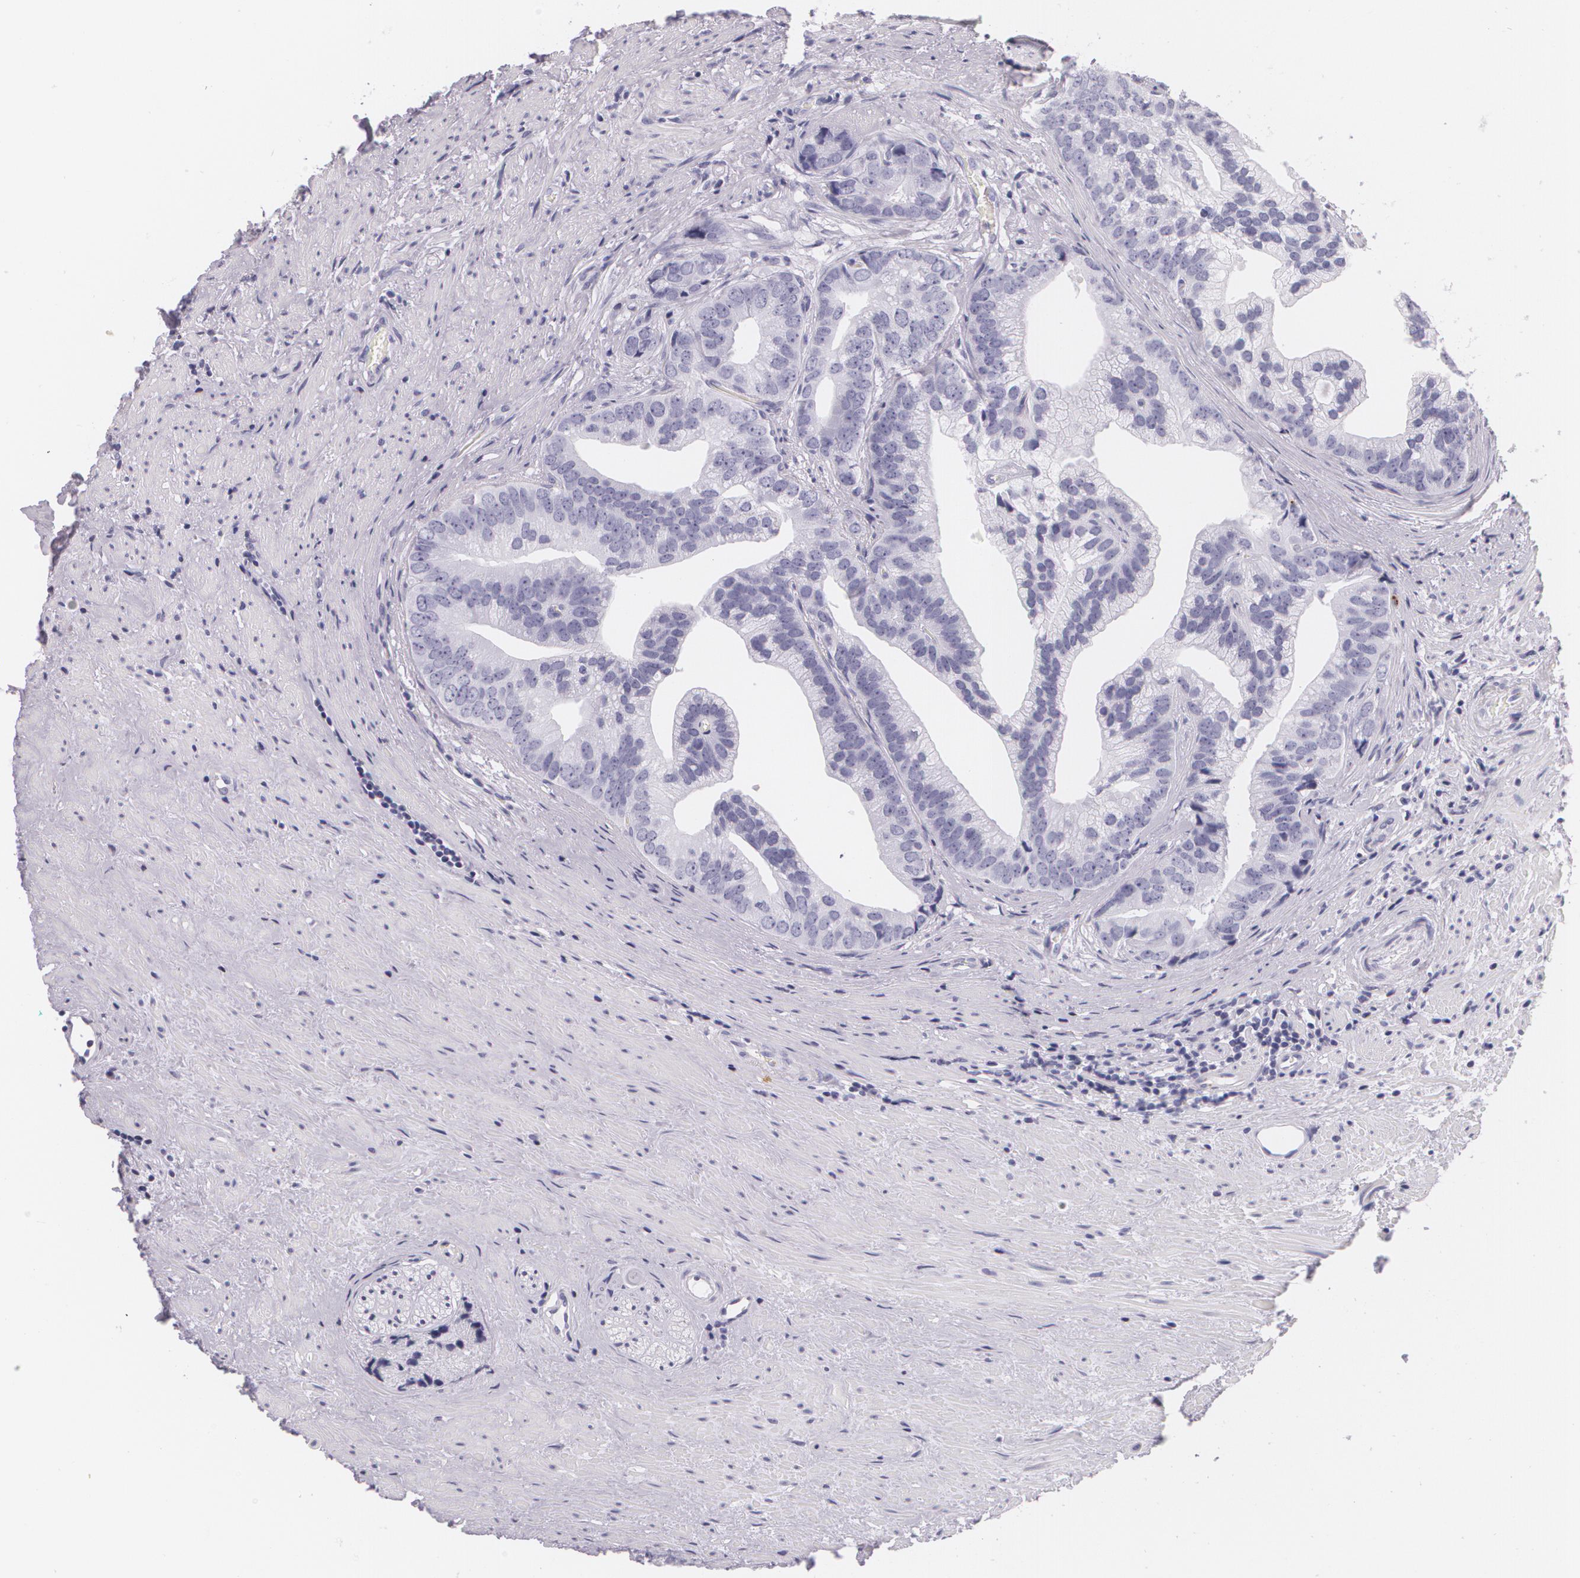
{"staining": {"intensity": "negative", "quantity": "none", "location": "none"}, "tissue": "prostate cancer", "cell_type": "Tumor cells", "image_type": "cancer", "snomed": [{"axis": "morphology", "description": "Adenocarcinoma, Low grade"}, {"axis": "topography", "description": "Prostate"}], "caption": "IHC photomicrograph of adenocarcinoma (low-grade) (prostate) stained for a protein (brown), which reveals no expression in tumor cells.", "gene": "DLG4", "patient": {"sex": "male", "age": 71}}